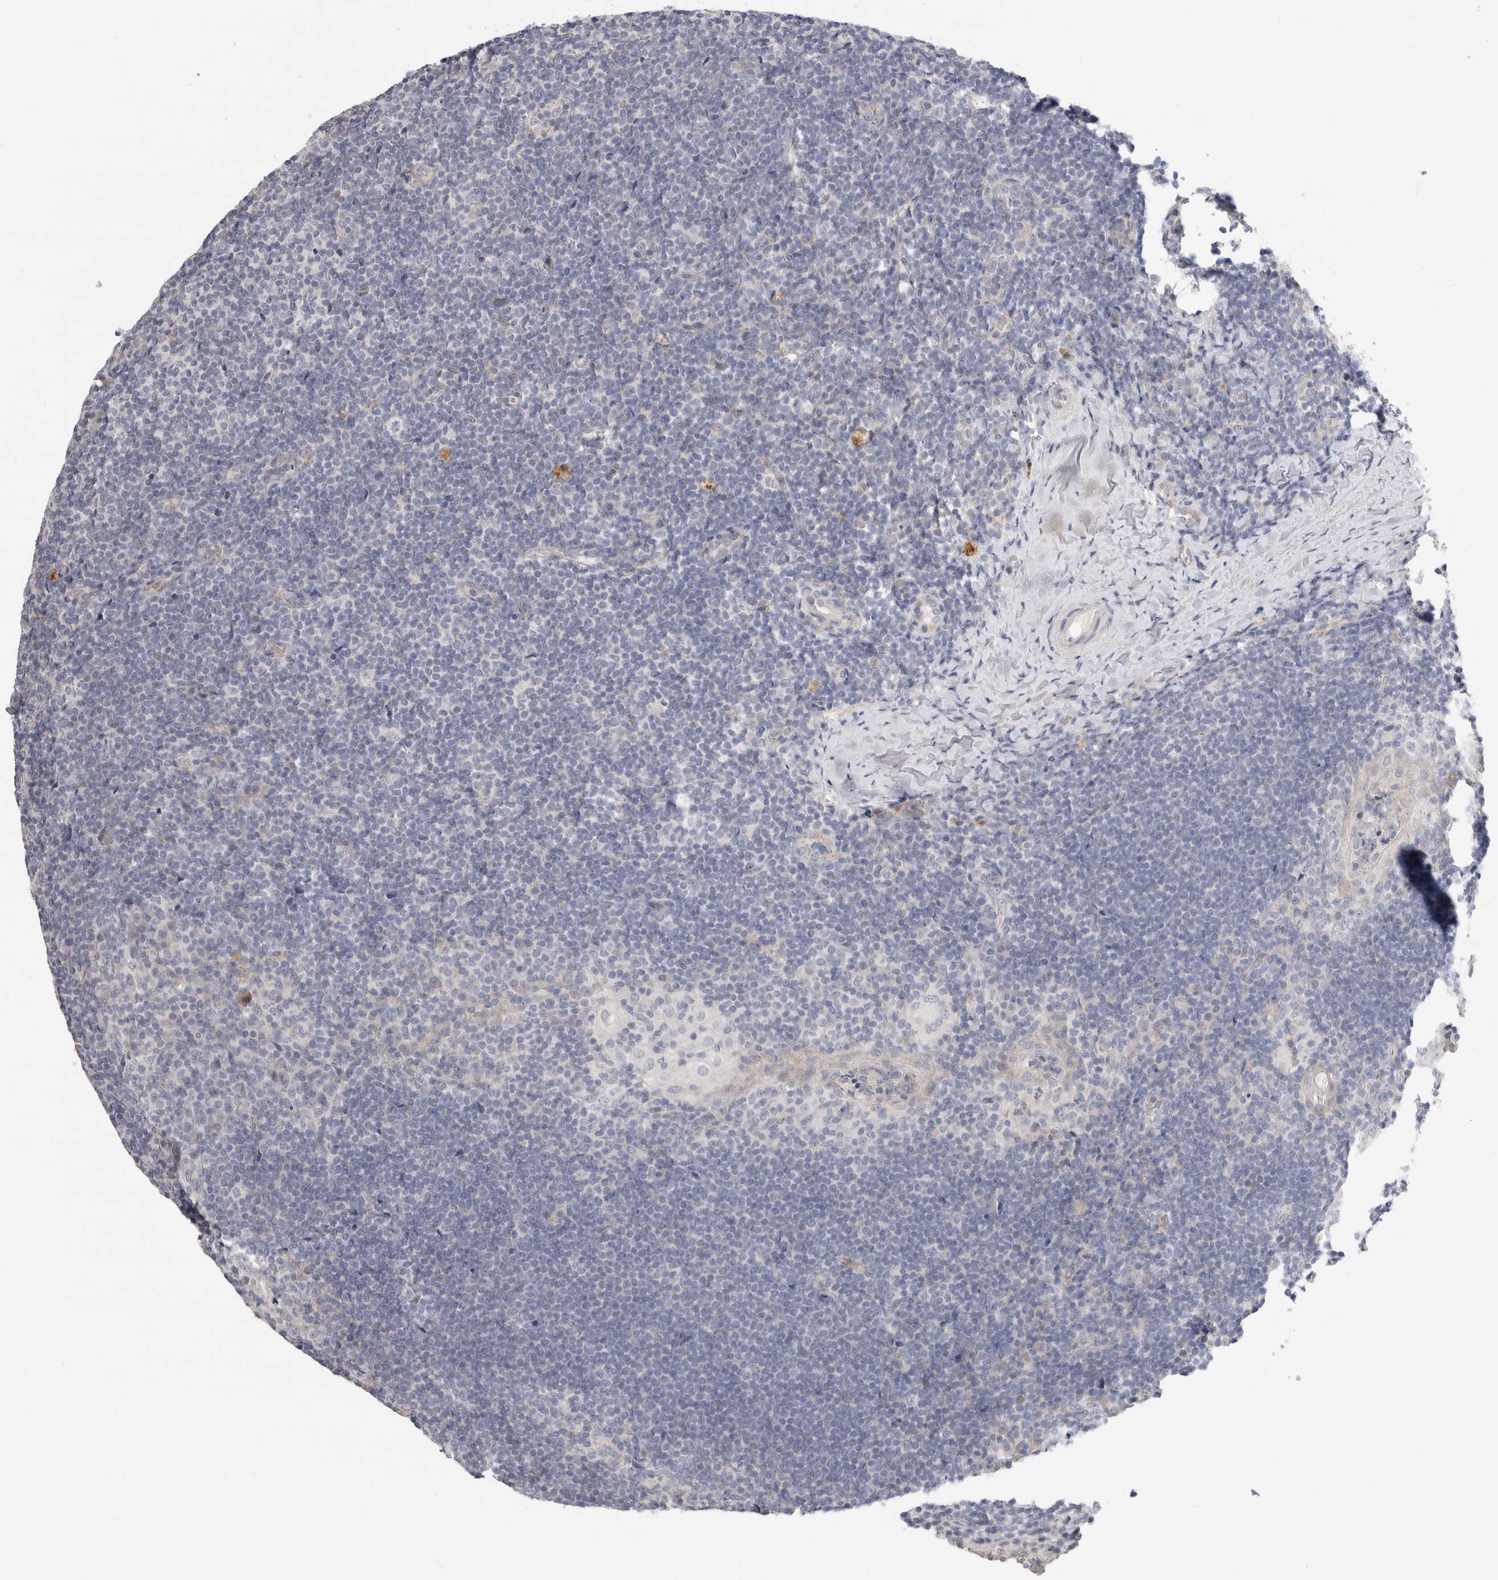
{"staining": {"intensity": "negative", "quantity": "none", "location": "none"}, "tissue": "tonsil", "cell_type": "Germinal center cells", "image_type": "normal", "snomed": [{"axis": "morphology", "description": "Normal tissue, NOS"}, {"axis": "topography", "description": "Tonsil"}], "caption": "Protein analysis of normal tonsil demonstrates no significant expression in germinal center cells. Brightfield microscopy of immunohistochemistry (IHC) stained with DAB (brown) and hematoxylin (blue), captured at high magnification.", "gene": "AFP", "patient": {"sex": "male", "age": 37}}